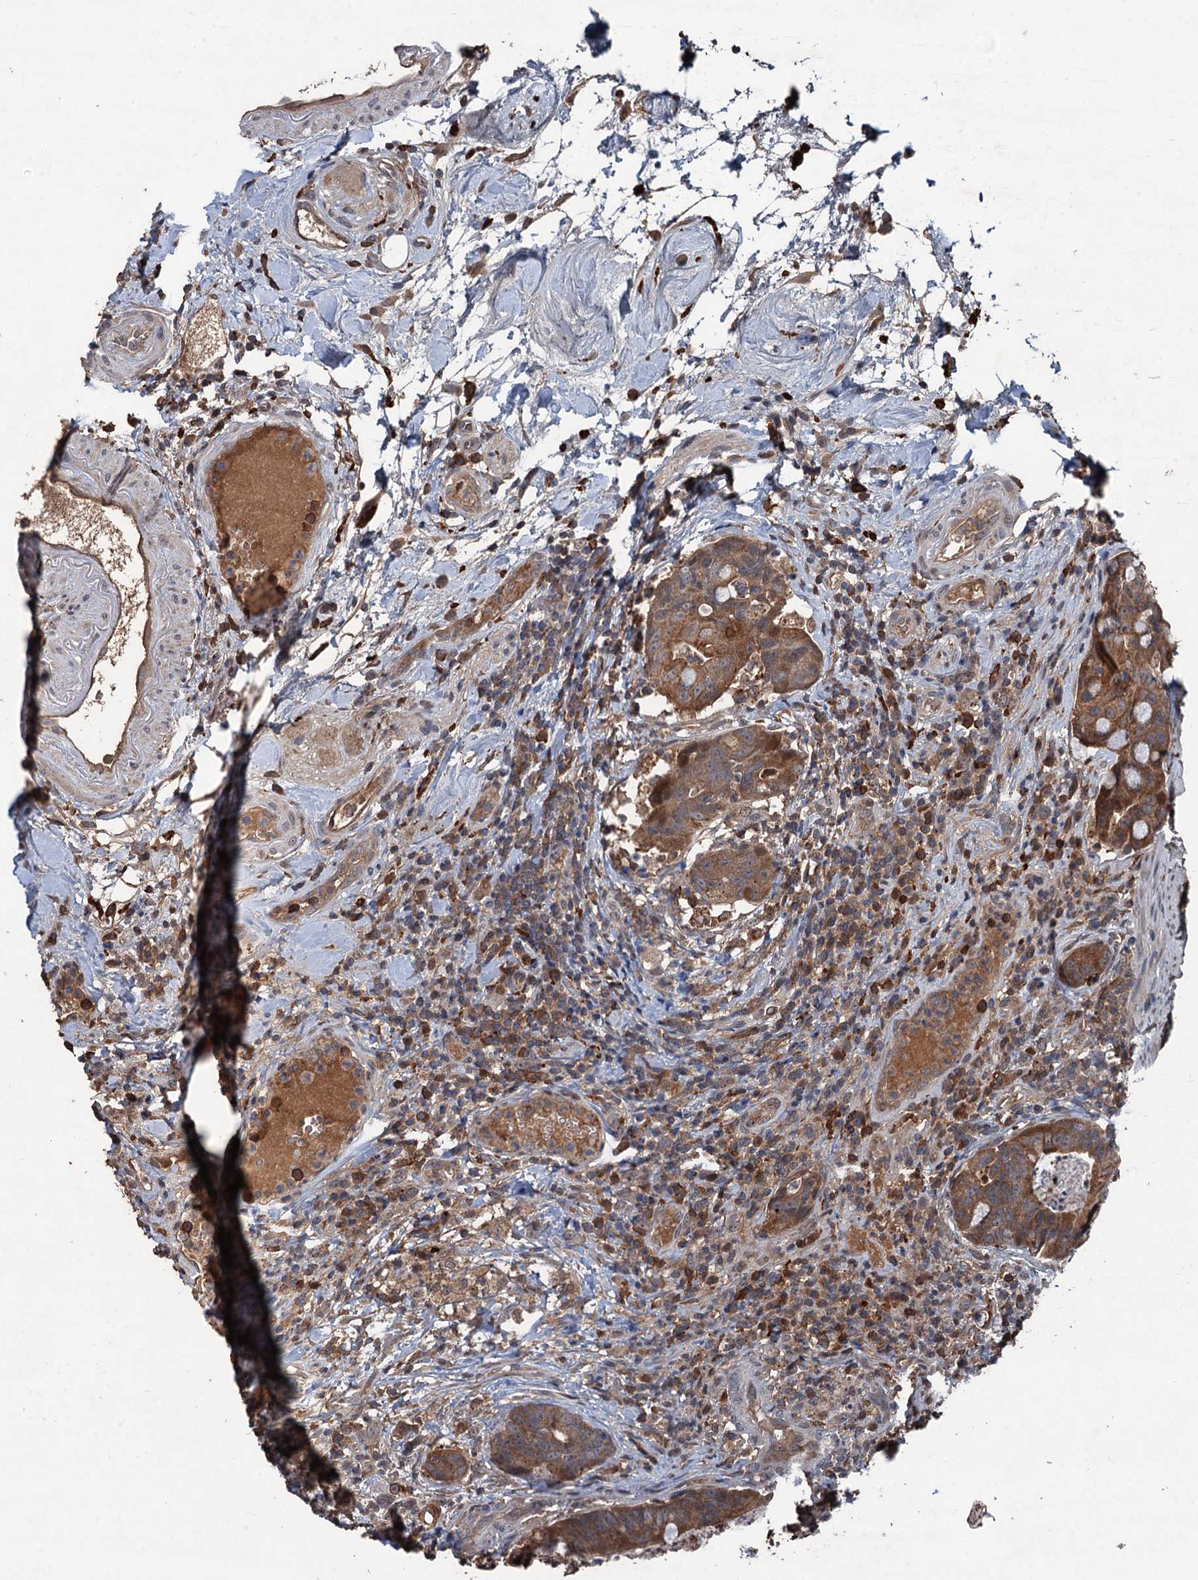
{"staining": {"intensity": "moderate", "quantity": ">75%", "location": "cytoplasmic/membranous"}, "tissue": "colorectal cancer", "cell_type": "Tumor cells", "image_type": "cancer", "snomed": [{"axis": "morphology", "description": "Adenocarcinoma, NOS"}, {"axis": "topography", "description": "Colon"}], "caption": "Colorectal cancer stained with immunohistochemistry (IHC) exhibits moderate cytoplasmic/membranous positivity in about >75% of tumor cells. (DAB (3,3'-diaminobenzidine) IHC with brightfield microscopy, high magnification).", "gene": "ZNF438", "patient": {"sex": "female", "age": 82}}